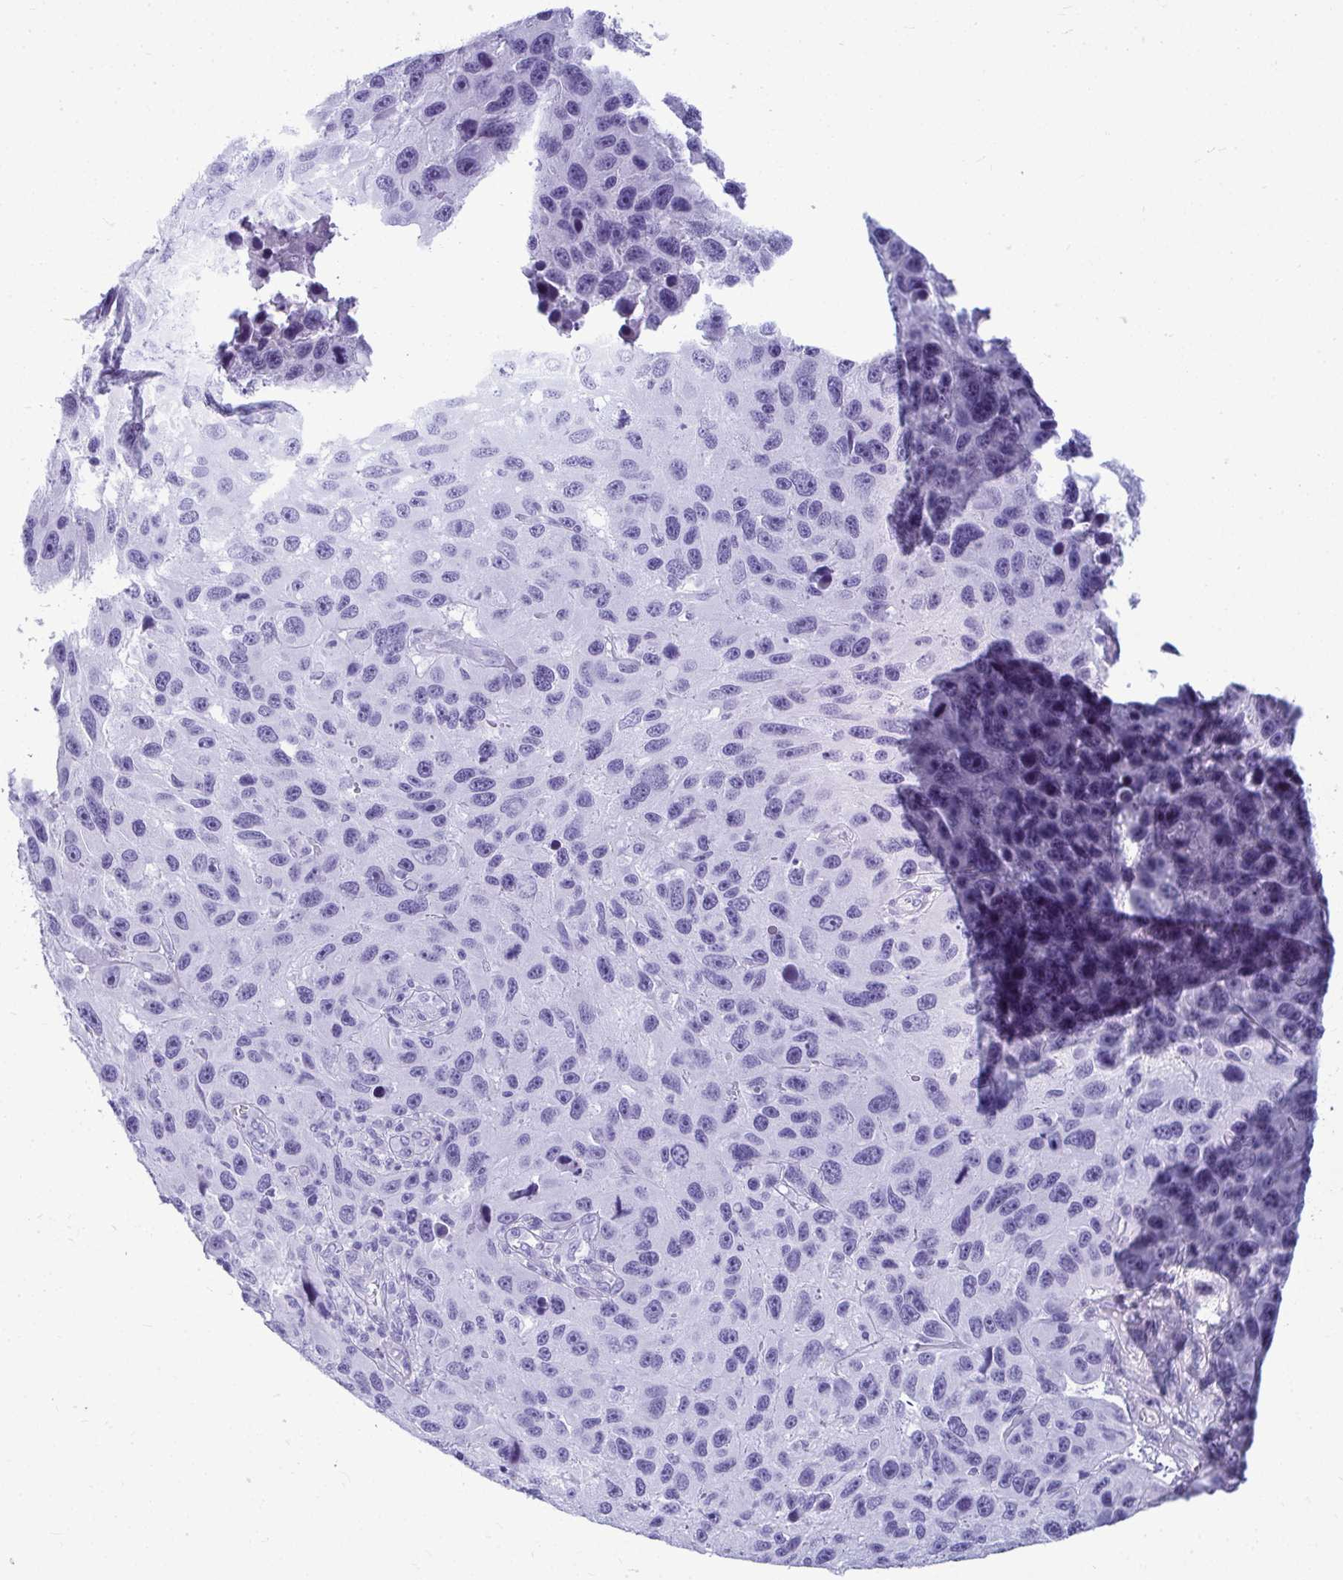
{"staining": {"intensity": "negative", "quantity": "none", "location": "none"}, "tissue": "melanoma", "cell_type": "Tumor cells", "image_type": "cancer", "snomed": [{"axis": "morphology", "description": "Malignant melanoma, NOS"}, {"axis": "topography", "description": "Skin"}], "caption": "Protein analysis of malignant melanoma displays no significant positivity in tumor cells.", "gene": "CLGN", "patient": {"sex": "male", "age": 53}}